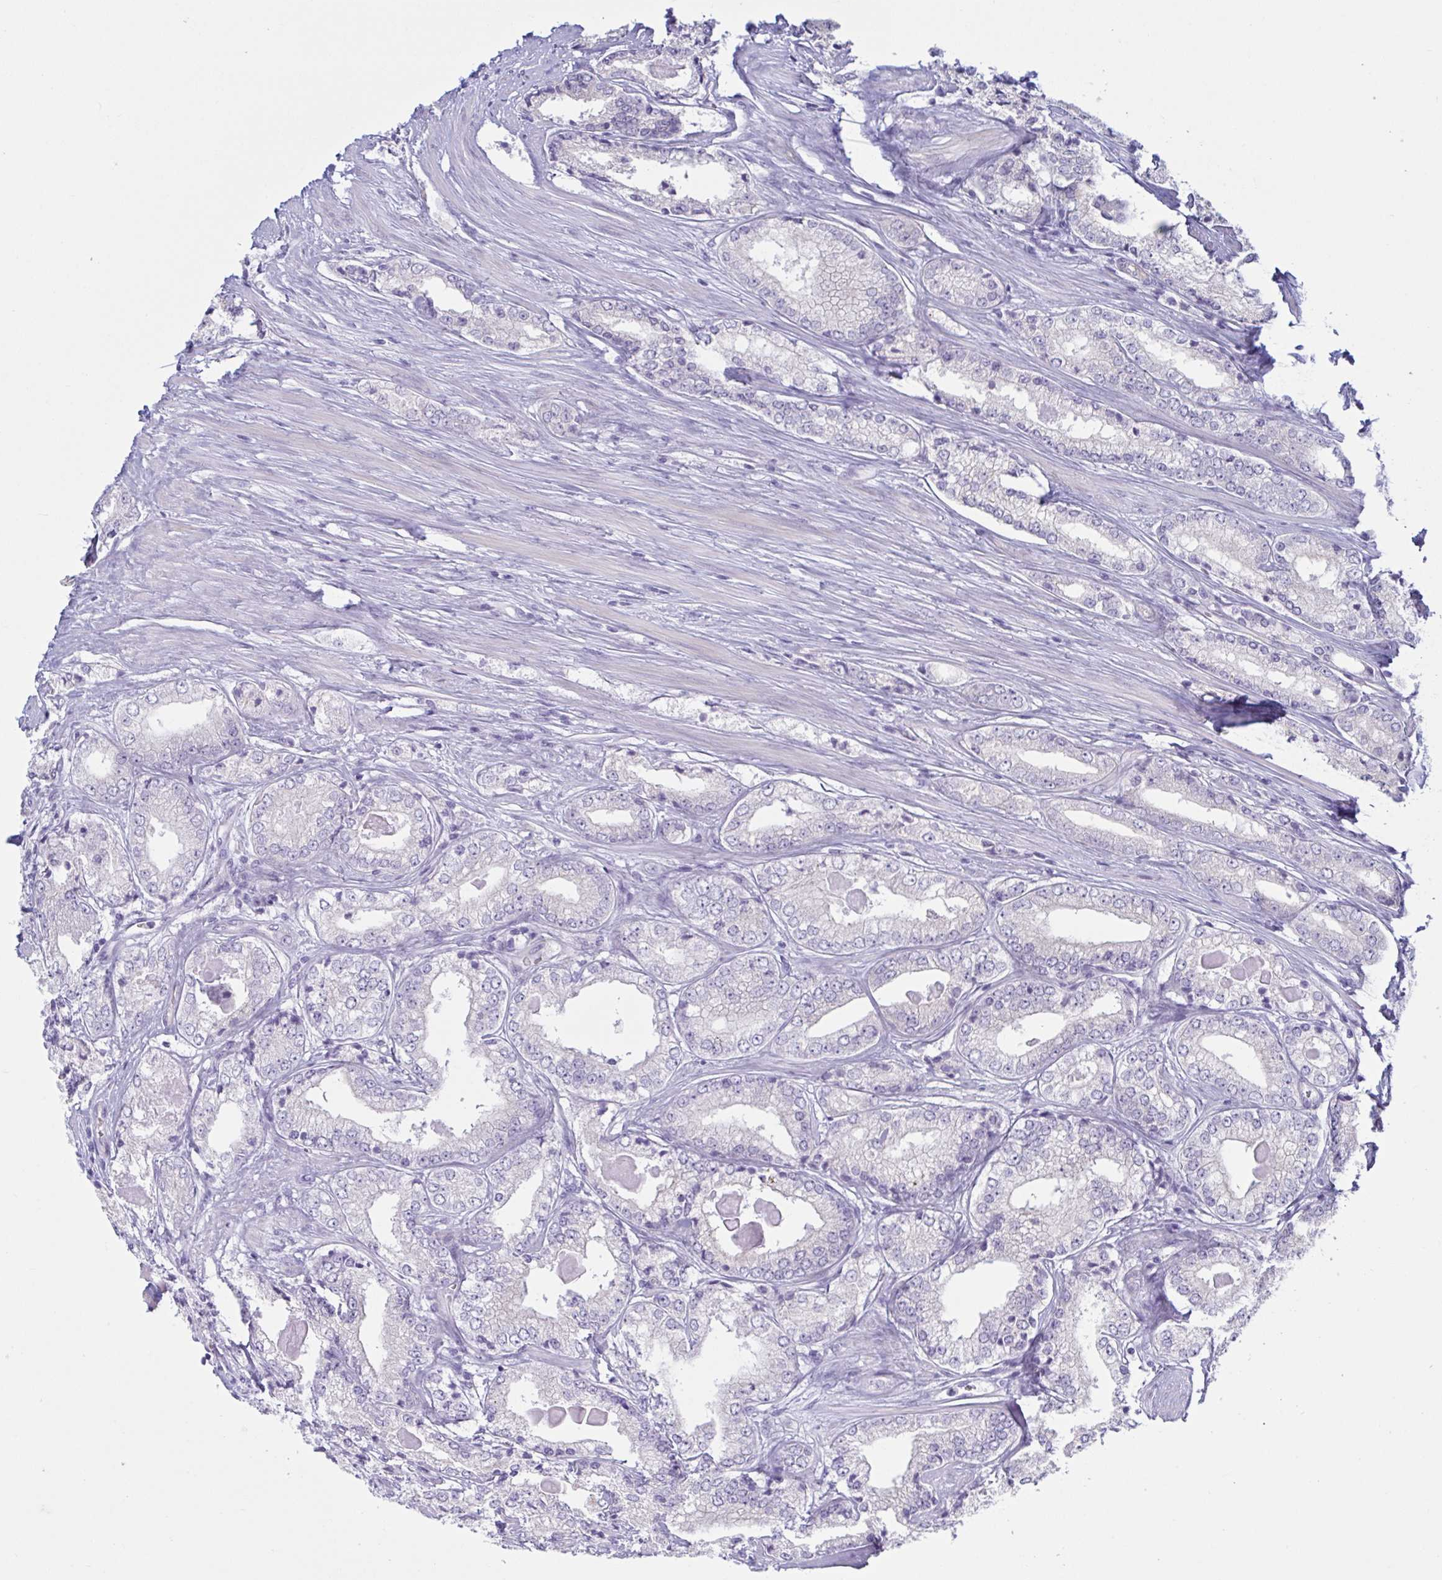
{"staining": {"intensity": "negative", "quantity": "none", "location": "none"}, "tissue": "prostate cancer", "cell_type": "Tumor cells", "image_type": "cancer", "snomed": [{"axis": "morphology", "description": "Adenocarcinoma, NOS"}, {"axis": "morphology", "description": "Adenocarcinoma, Low grade"}, {"axis": "topography", "description": "Prostate"}], "caption": "The micrograph displays no significant positivity in tumor cells of prostate cancer. (DAB immunohistochemistry (IHC), high magnification).", "gene": "TNNI2", "patient": {"sex": "male", "age": 68}}